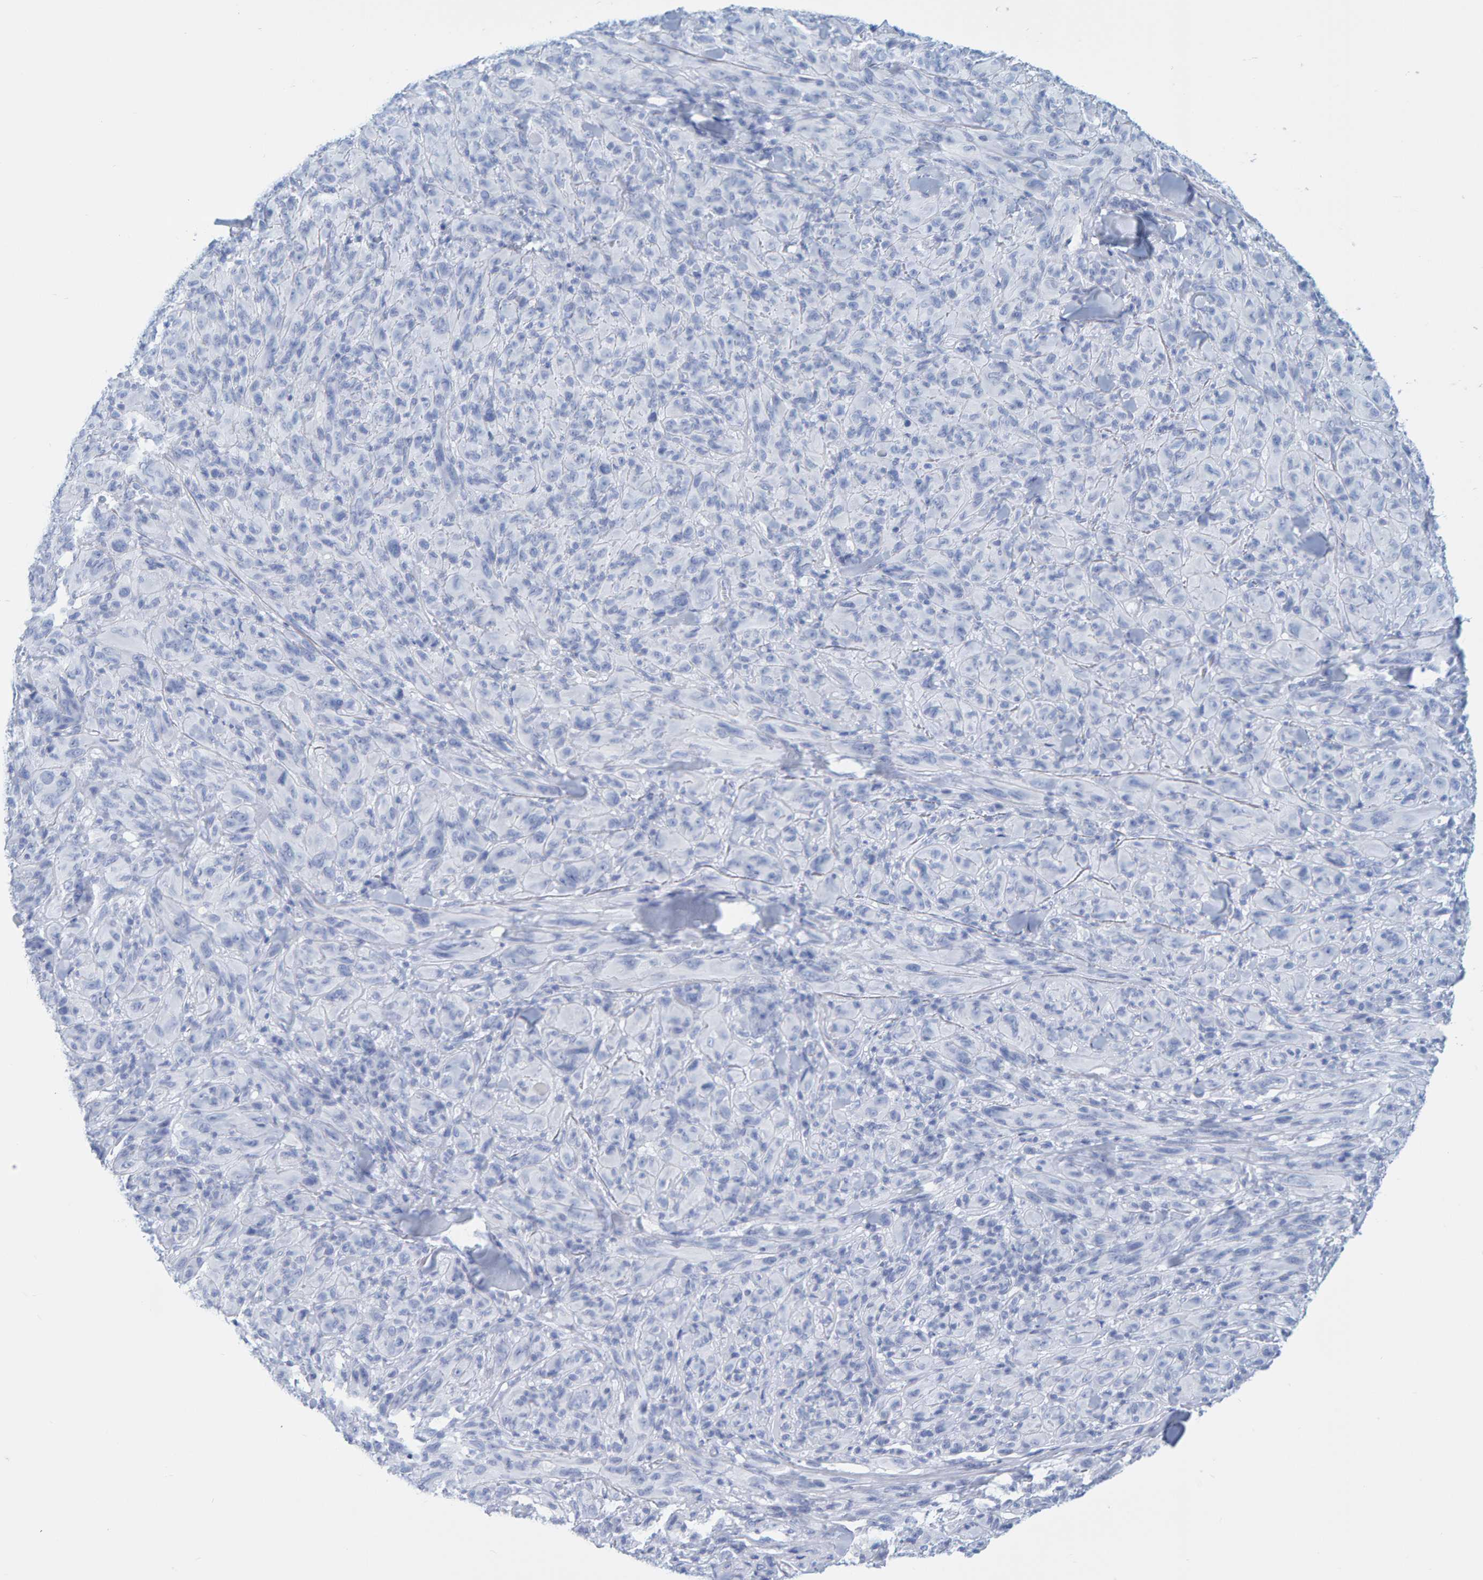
{"staining": {"intensity": "negative", "quantity": "none", "location": "none"}, "tissue": "melanoma", "cell_type": "Tumor cells", "image_type": "cancer", "snomed": [{"axis": "morphology", "description": "Malignant melanoma, NOS"}, {"axis": "topography", "description": "Skin of head"}], "caption": "IHC image of malignant melanoma stained for a protein (brown), which displays no expression in tumor cells. (Brightfield microscopy of DAB IHC at high magnification).", "gene": "SFTPC", "patient": {"sex": "male", "age": 96}}